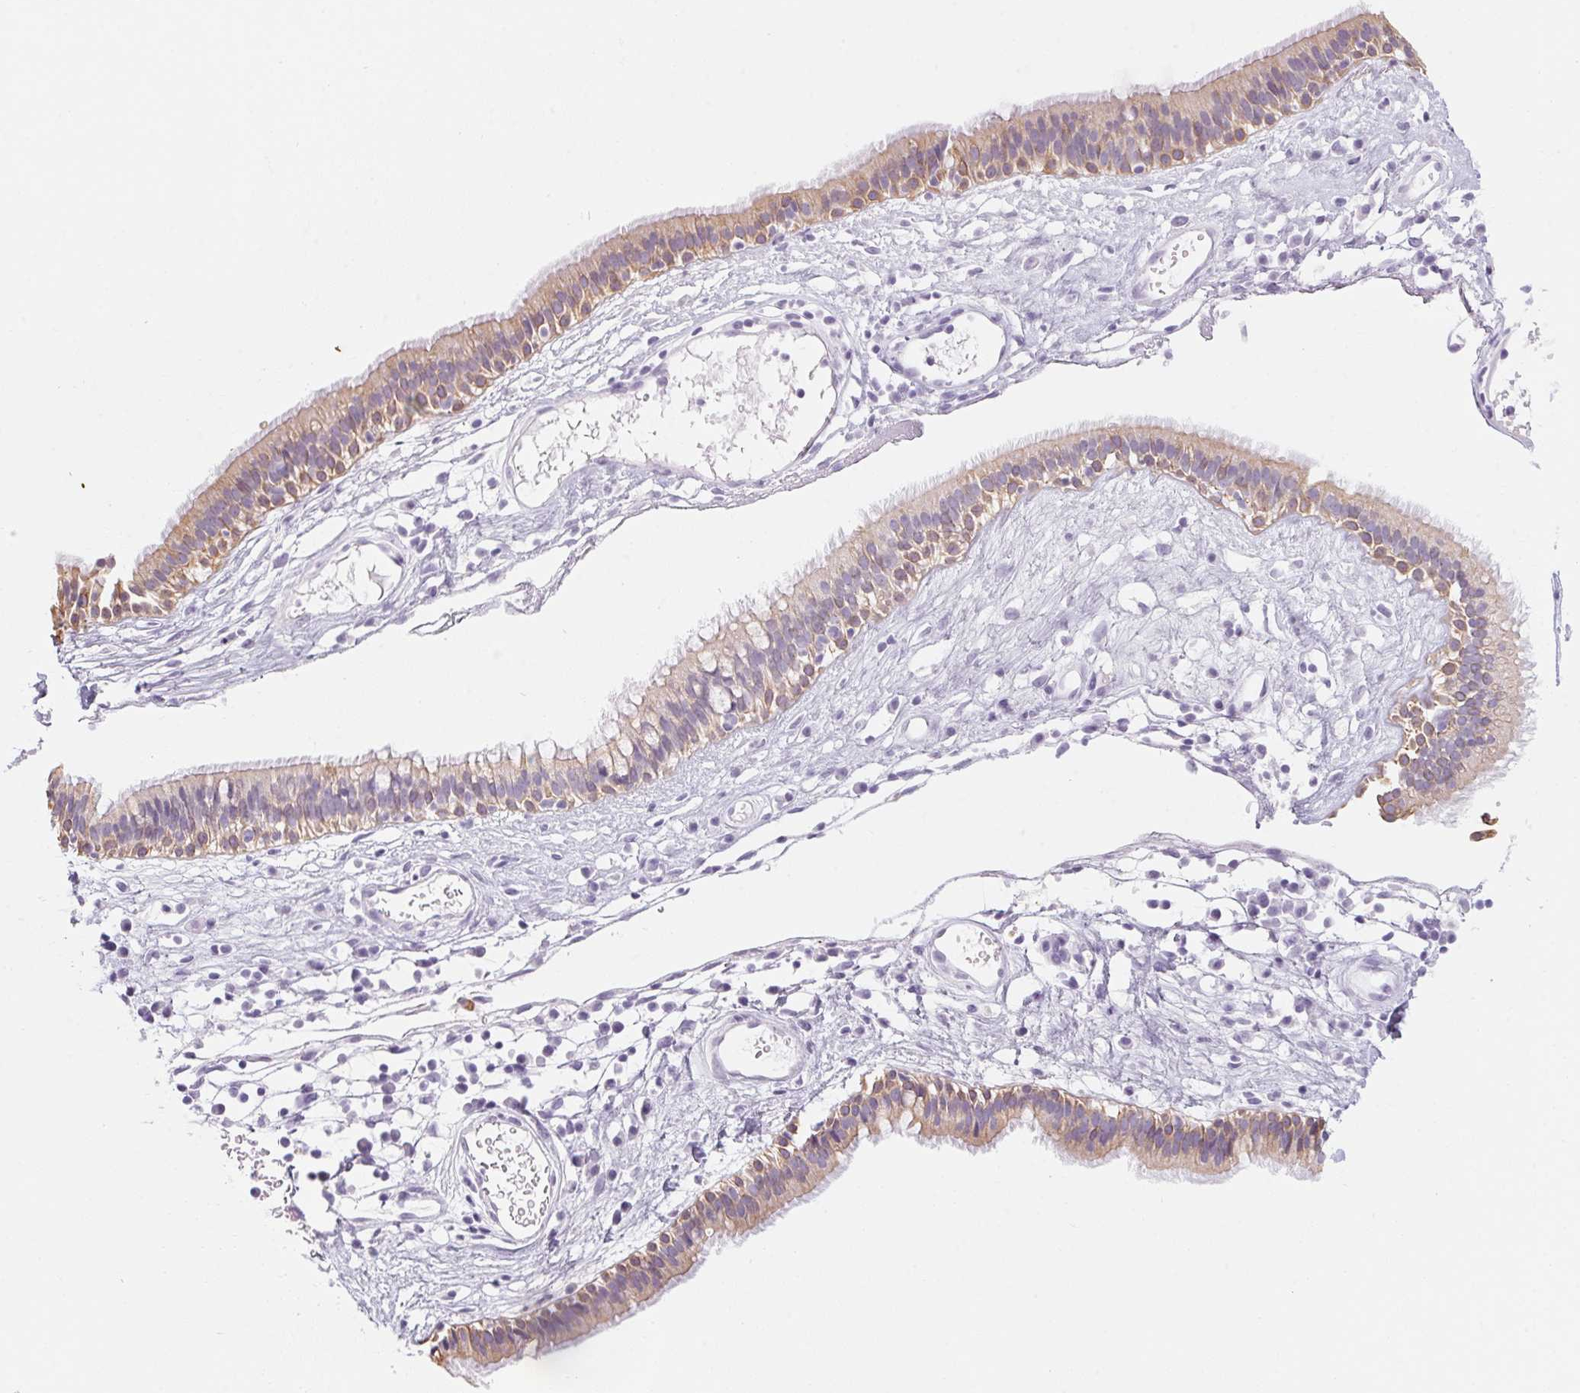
{"staining": {"intensity": "weak", "quantity": ">75%", "location": "cytoplasmic/membranous"}, "tissue": "nasopharynx", "cell_type": "Respiratory epithelial cells", "image_type": "normal", "snomed": [{"axis": "morphology", "description": "Normal tissue, NOS"}, {"axis": "topography", "description": "Nasopharynx"}], "caption": "Immunohistochemical staining of benign nasopharynx reveals low levels of weak cytoplasmic/membranous expression in about >75% of respiratory epithelial cells. Immunohistochemistry stains the protein in brown and the nuclei are stained blue.", "gene": "RPTN", "patient": {"sex": "male", "age": 24}}